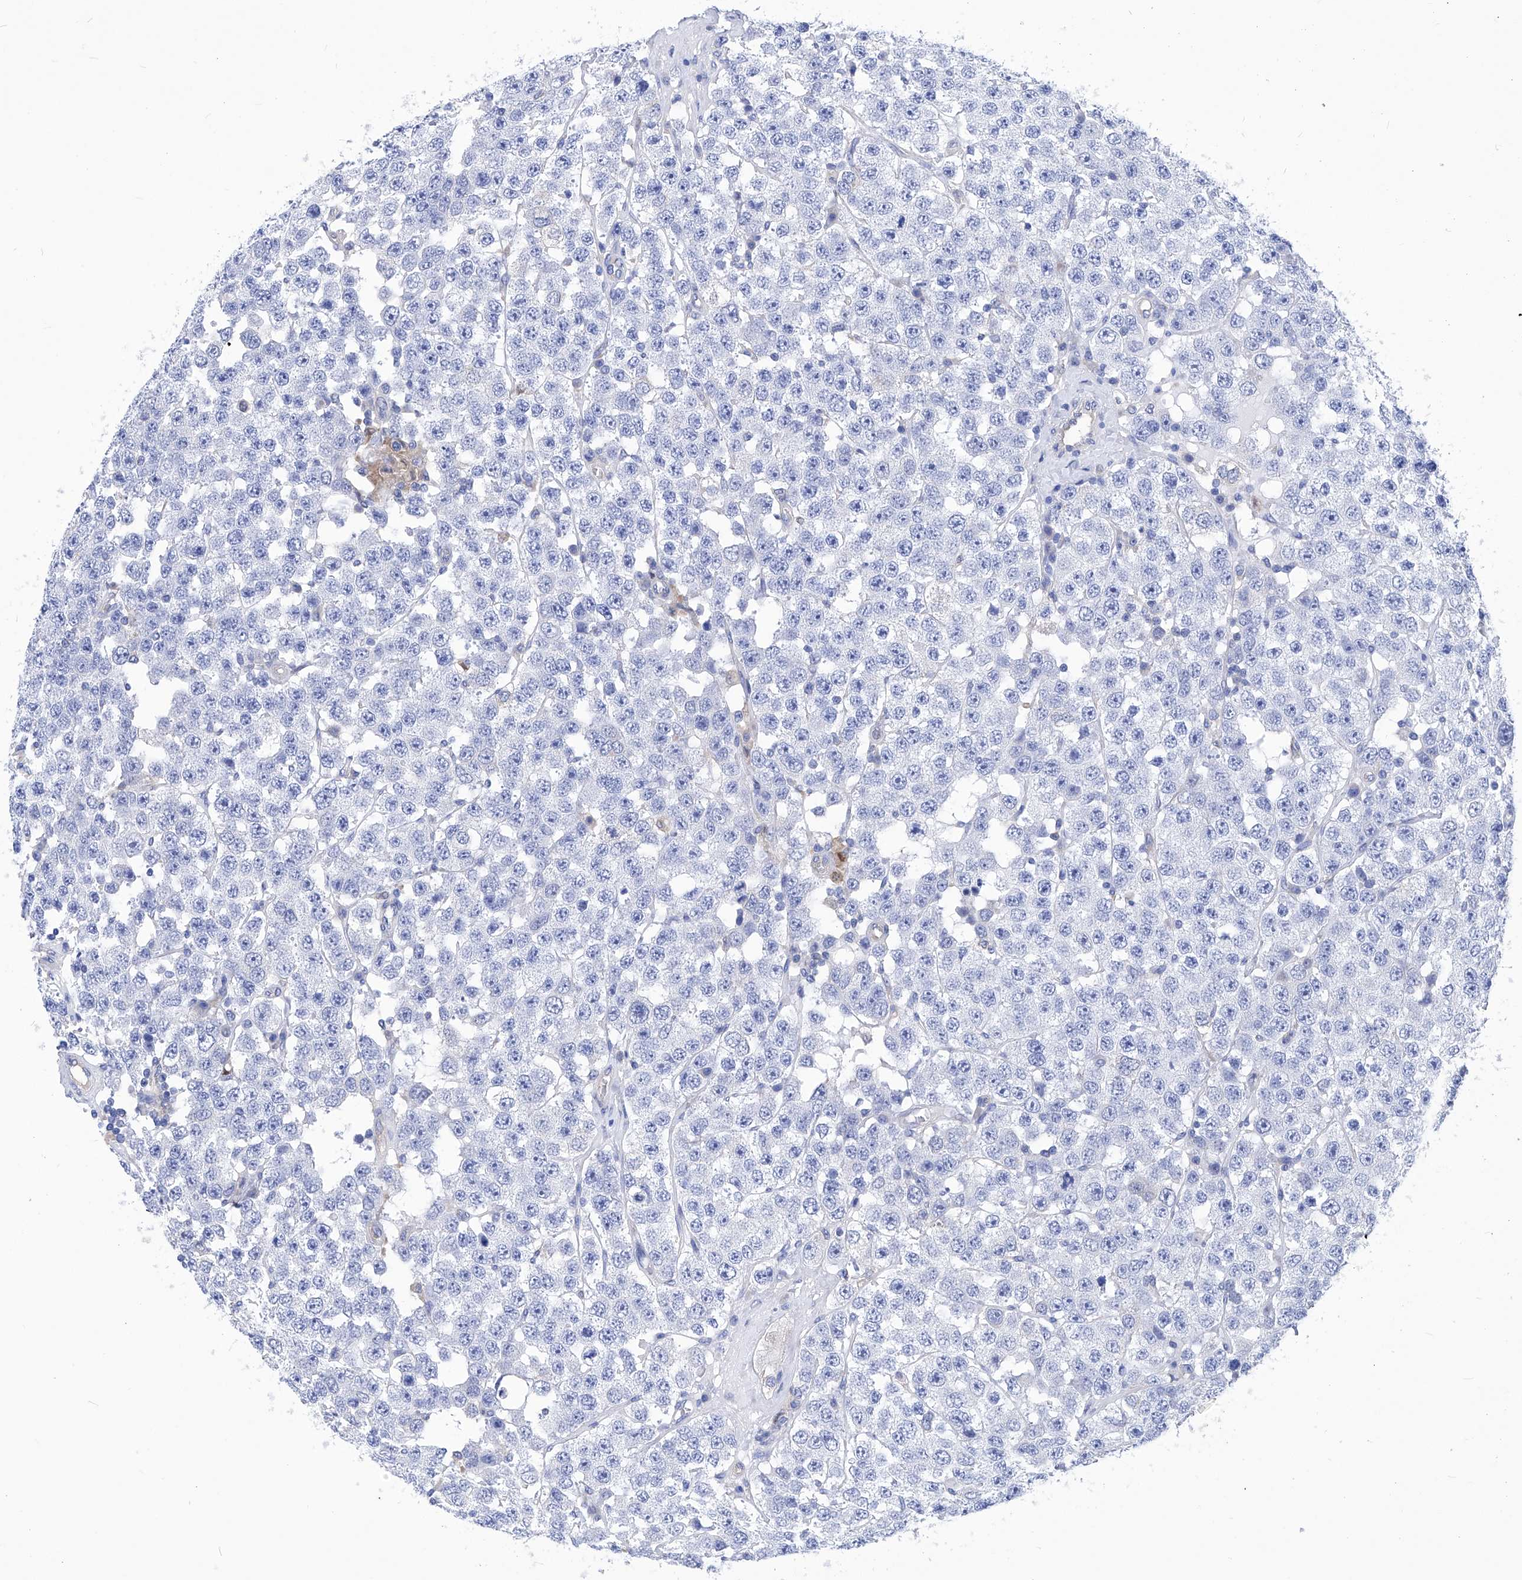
{"staining": {"intensity": "negative", "quantity": "none", "location": "none"}, "tissue": "testis cancer", "cell_type": "Tumor cells", "image_type": "cancer", "snomed": [{"axis": "morphology", "description": "Seminoma, NOS"}, {"axis": "topography", "description": "Testis"}], "caption": "Testis cancer (seminoma) was stained to show a protein in brown. There is no significant positivity in tumor cells. (DAB (3,3'-diaminobenzidine) immunohistochemistry with hematoxylin counter stain).", "gene": "XPNPEP1", "patient": {"sex": "male", "age": 28}}